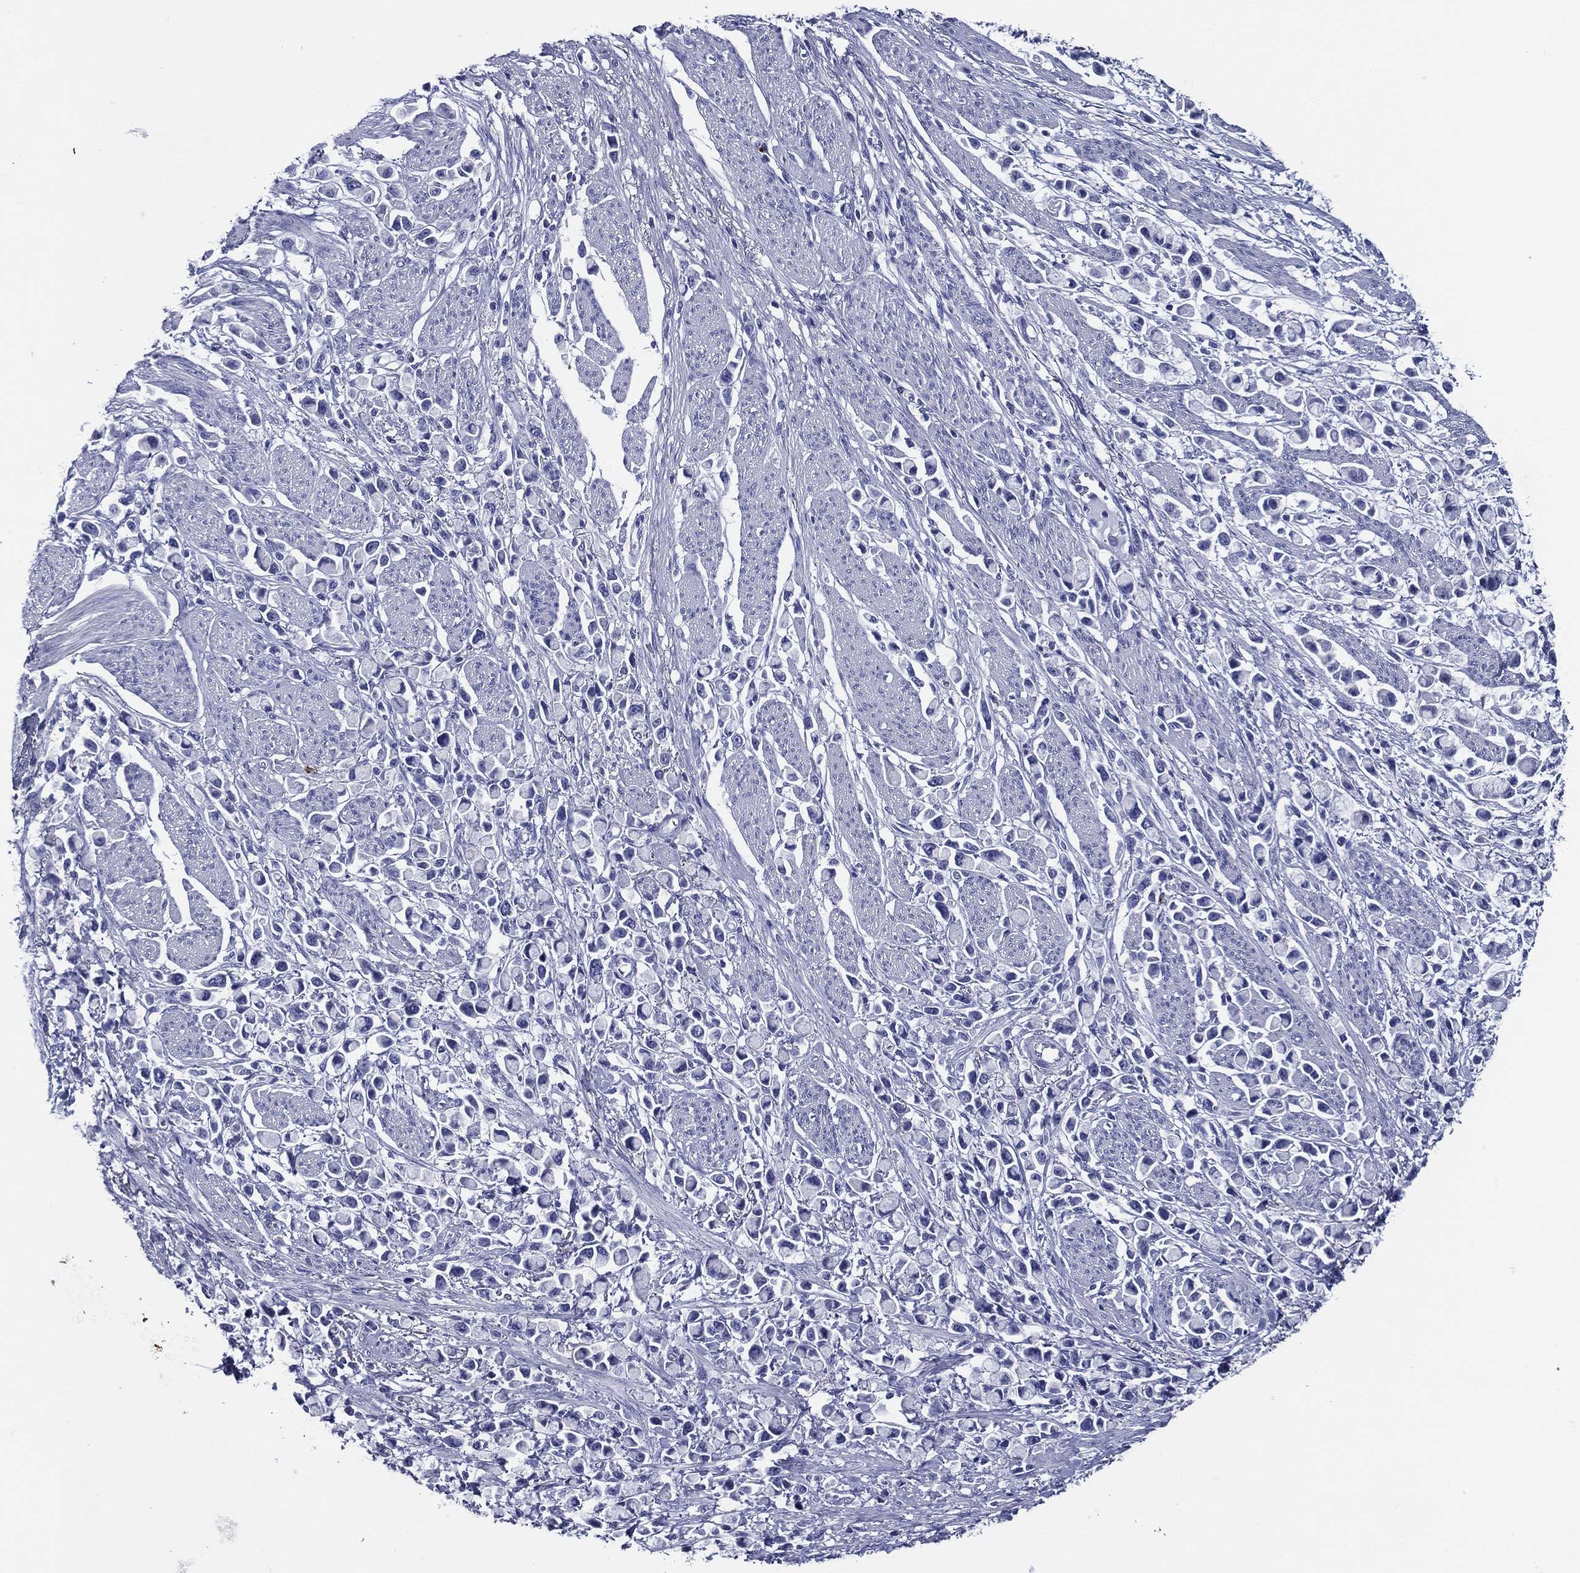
{"staining": {"intensity": "negative", "quantity": "none", "location": "none"}, "tissue": "stomach cancer", "cell_type": "Tumor cells", "image_type": "cancer", "snomed": [{"axis": "morphology", "description": "Adenocarcinoma, NOS"}, {"axis": "topography", "description": "Stomach"}], "caption": "DAB (3,3'-diaminobenzidine) immunohistochemical staining of human stomach cancer displays no significant staining in tumor cells.", "gene": "ACE2", "patient": {"sex": "female", "age": 81}}